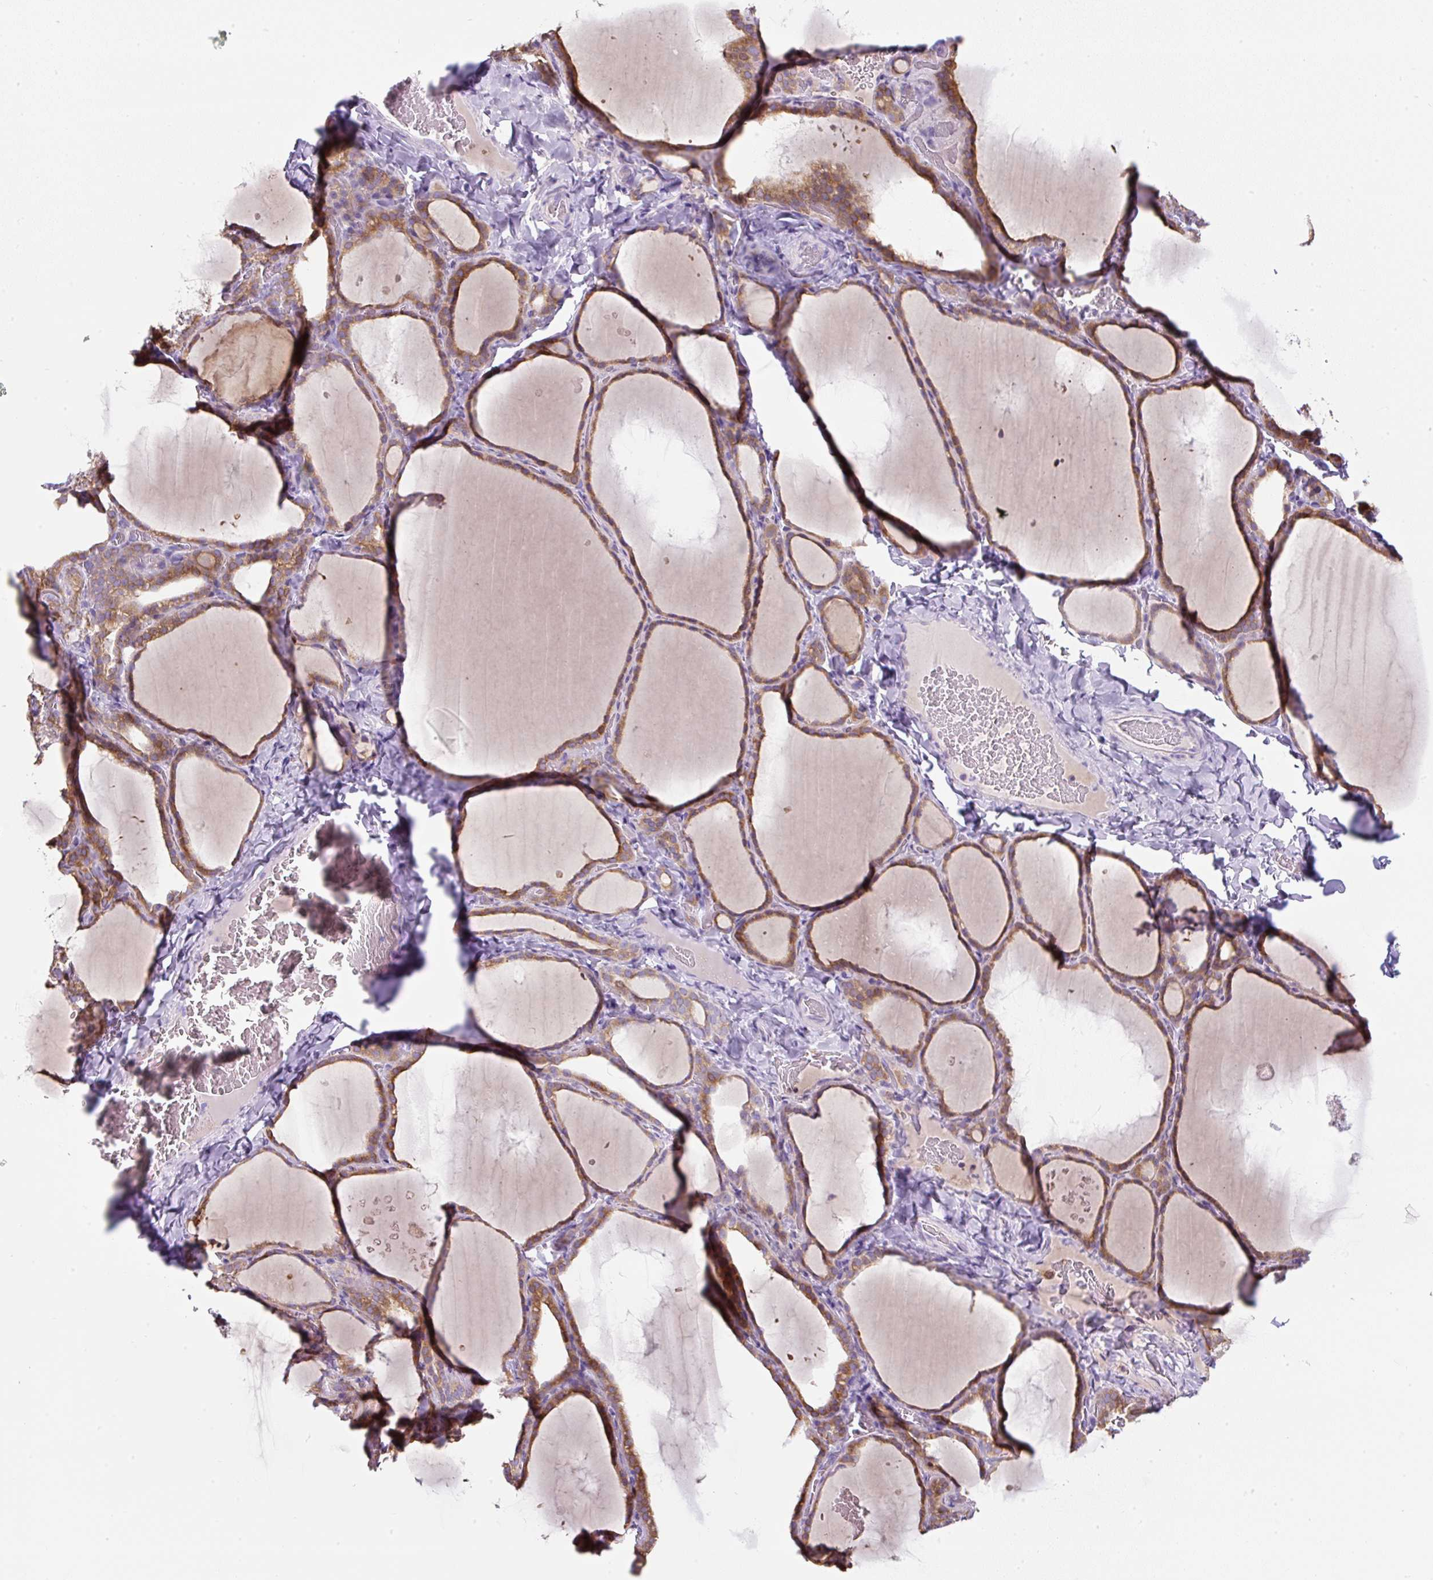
{"staining": {"intensity": "moderate", "quantity": ">75%", "location": "cytoplasmic/membranous"}, "tissue": "thyroid gland", "cell_type": "Glandular cells", "image_type": "normal", "snomed": [{"axis": "morphology", "description": "Normal tissue, NOS"}, {"axis": "topography", "description": "Thyroid gland"}], "caption": "Protein analysis of unremarkable thyroid gland shows moderate cytoplasmic/membranous positivity in approximately >75% of glandular cells. (DAB (3,3'-diaminobenzidine) = brown stain, brightfield microscopy at high magnification).", "gene": "FGFBP3", "patient": {"sex": "female", "age": 22}}